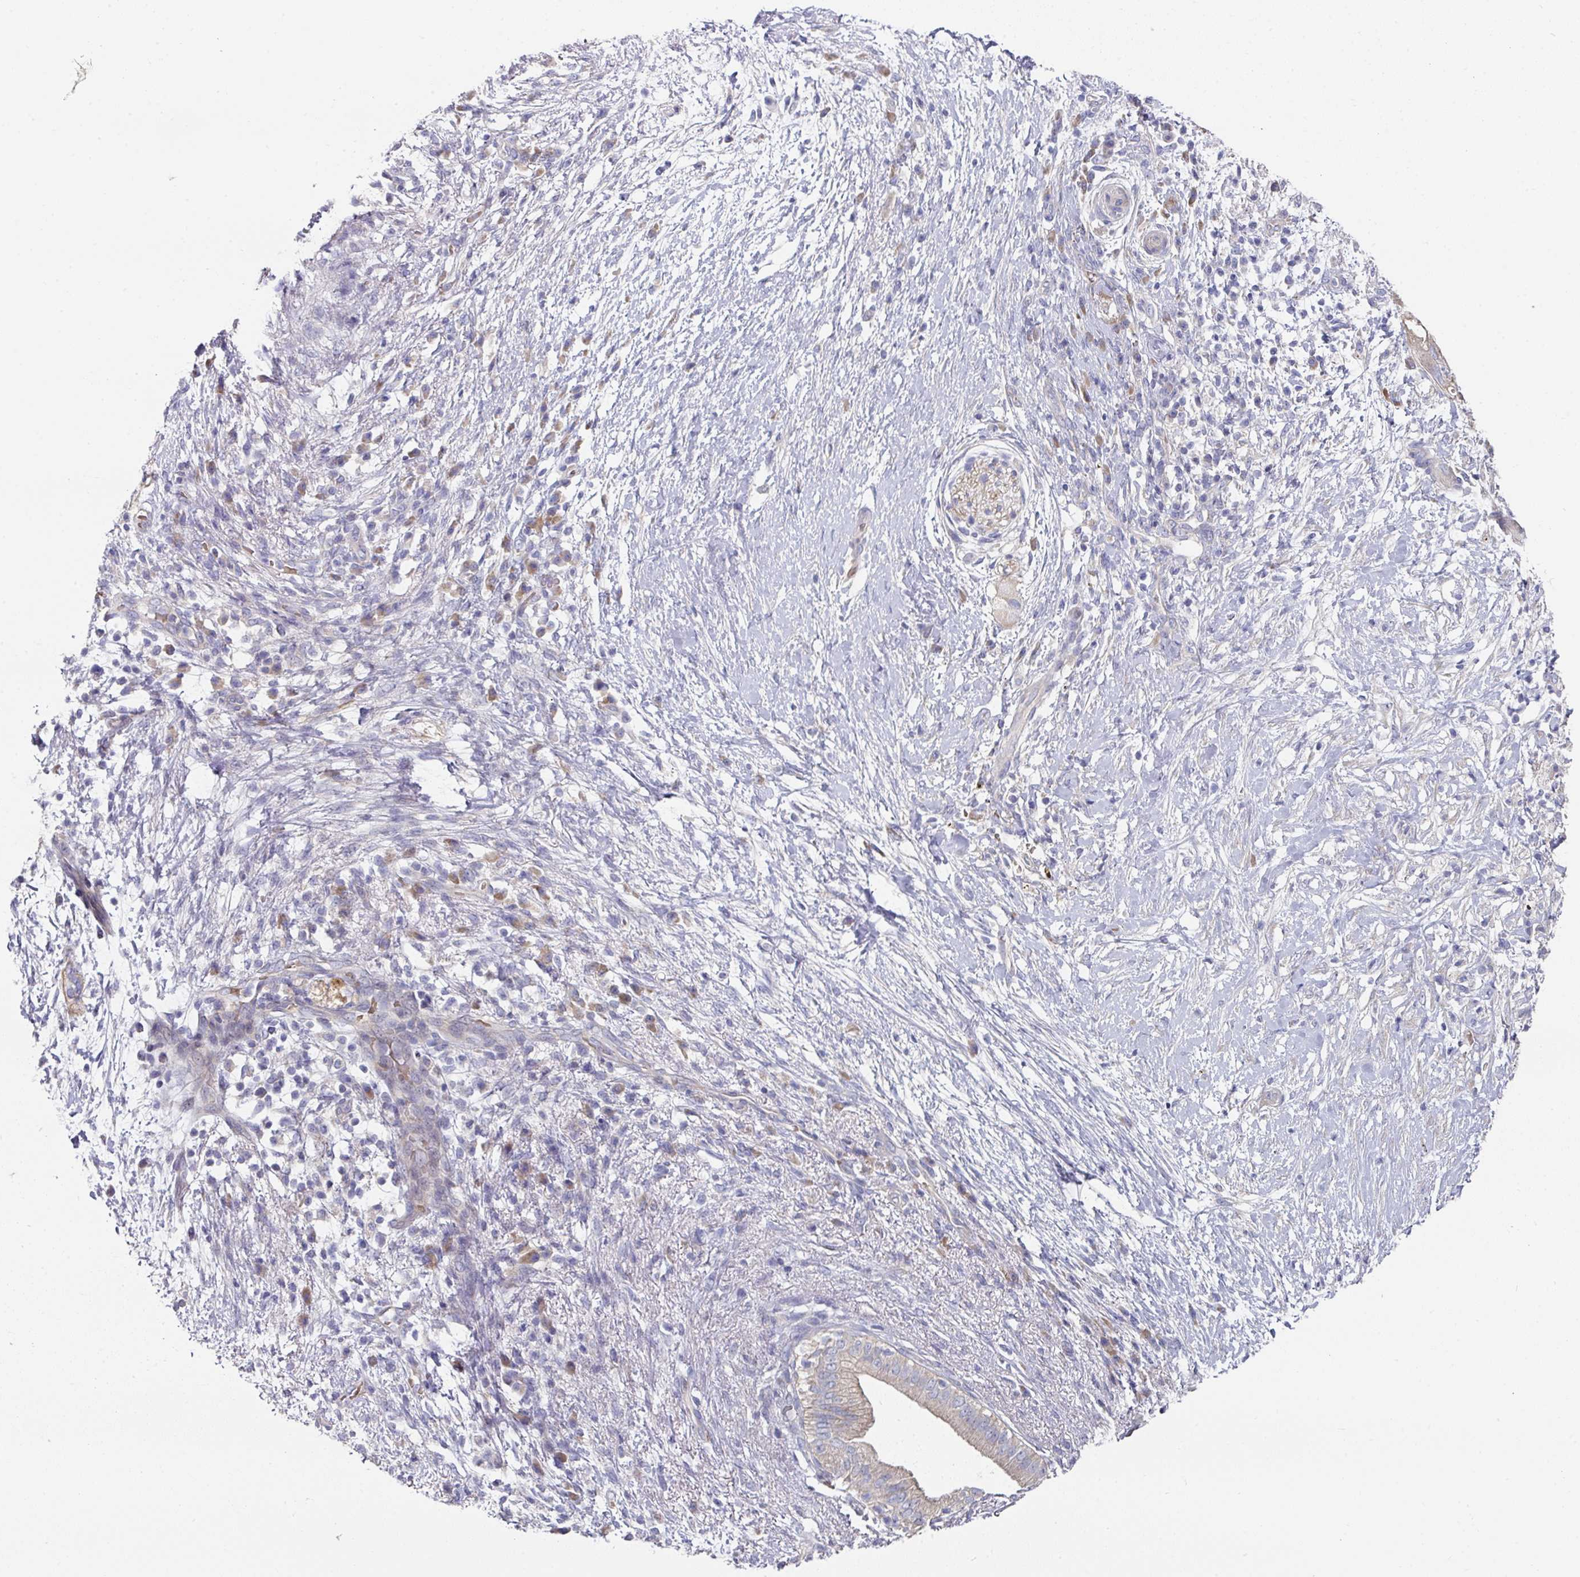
{"staining": {"intensity": "weak", "quantity": "25%-75%", "location": "cytoplasmic/membranous"}, "tissue": "pancreatic cancer", "cell_type": "Tumor cells", "image_type": "cancer", "snomed": [{"axis": "morphology", "description": "Adenocarcinoma, NOS"}, {"axis": "topography", "description": "Pancreas"}], "caption": "This micrograph shows immunohistochemistry staining of adenocarcinoma (pancreatic), with low weak cytoplasmic/membranous staining in approximately 25%-75% of tumor cells.", "gene": "PYROXD2", "patient": {"sex": "female", "age": 72}}